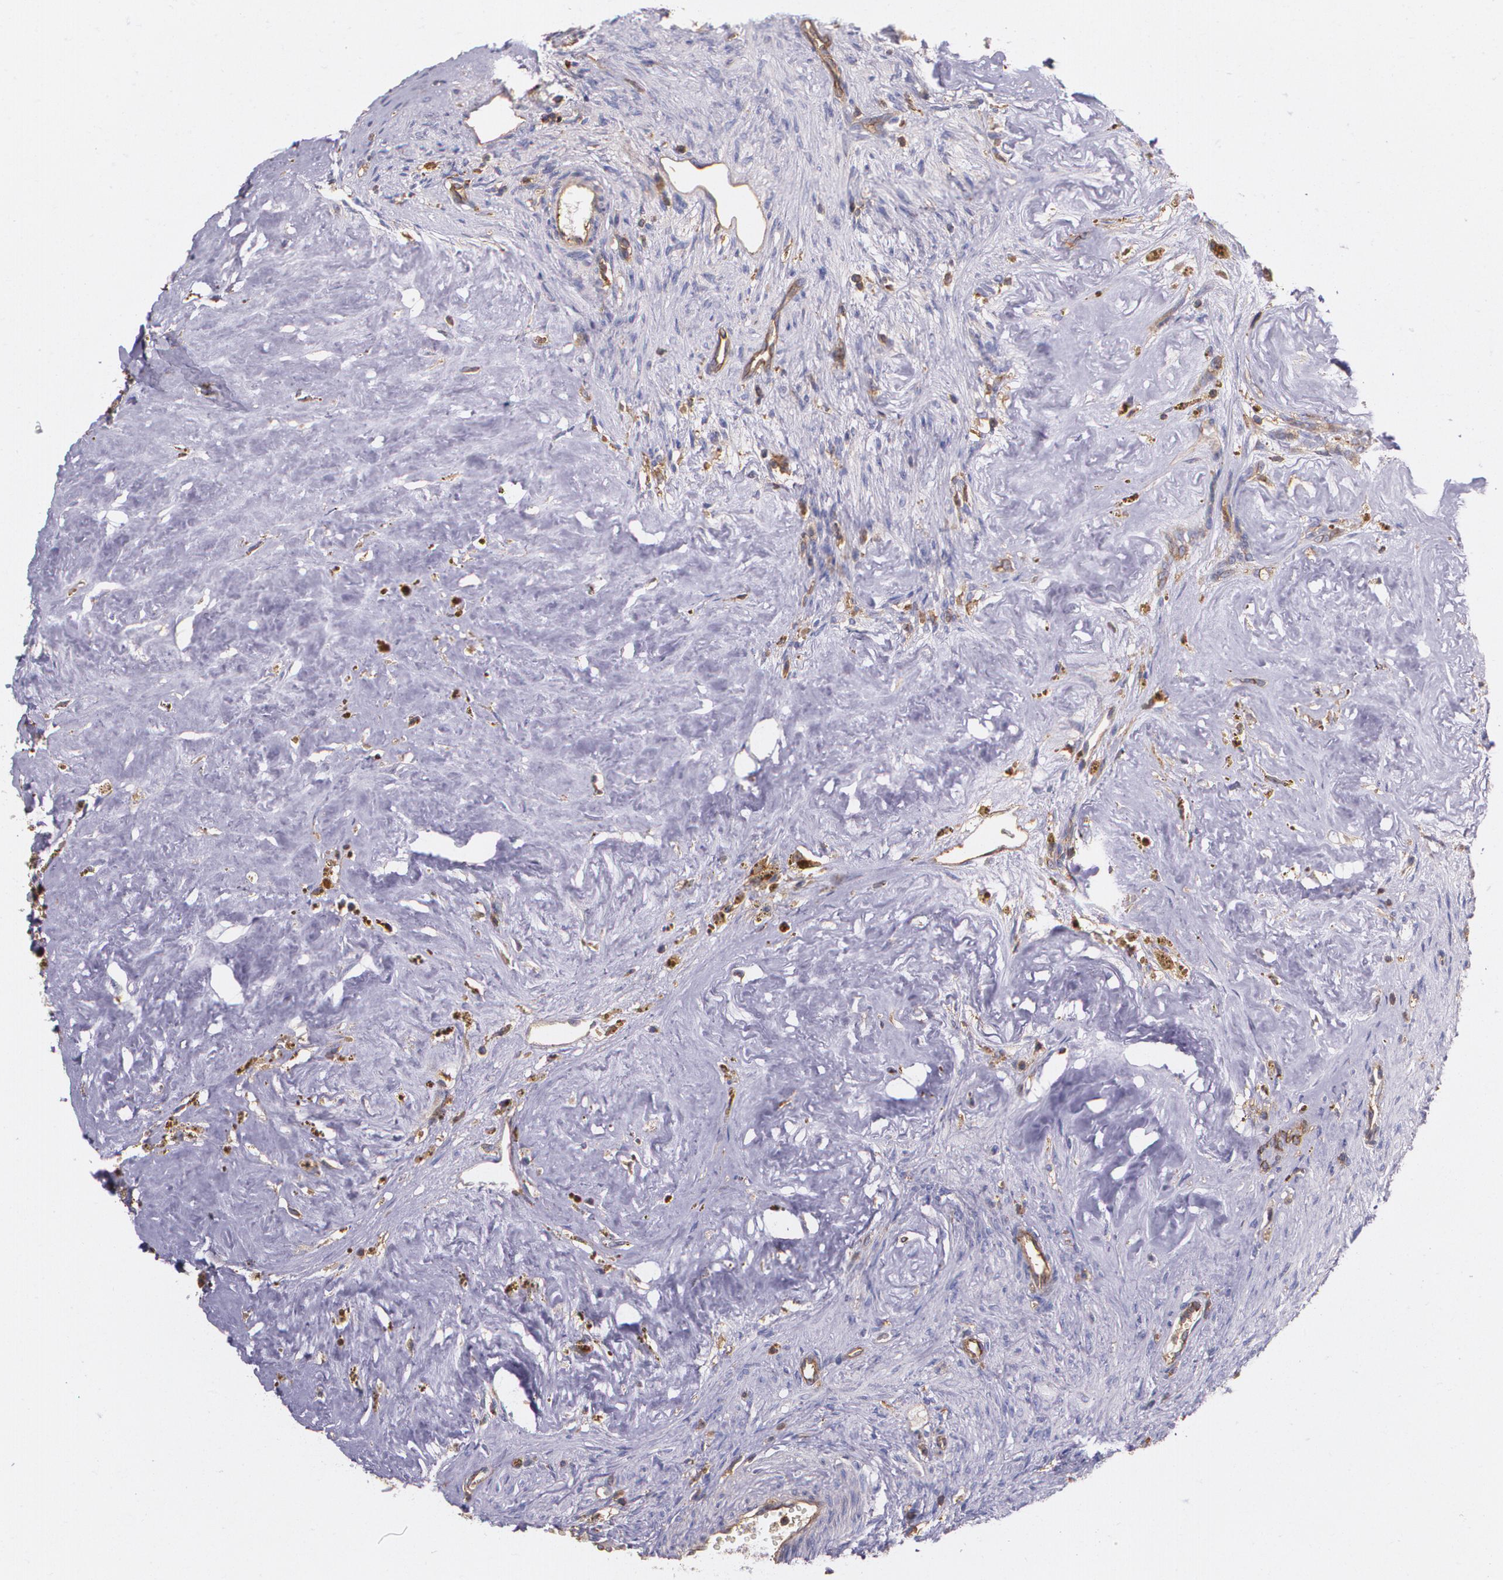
{"staining": {"intensity": "moderate", "quantity": ">75%", "location": "cytoplasmic/membranous"}, "tissue": "ovary", "cell_type": "Follicle cells", "image_type": "normal", "snomed": [{"axis": "morphology", "description": "Normal tissue, NOS"}, {"axis": "topography", "description": "Ovary"}], "caption": "Immunohistochemical staining of normal ovary exhibits moderate cytoplasmic/membranous protein expression in about >75% of follicle cells.", "gene": "B2M", "patient": {"sex": "female", "age": 33}}